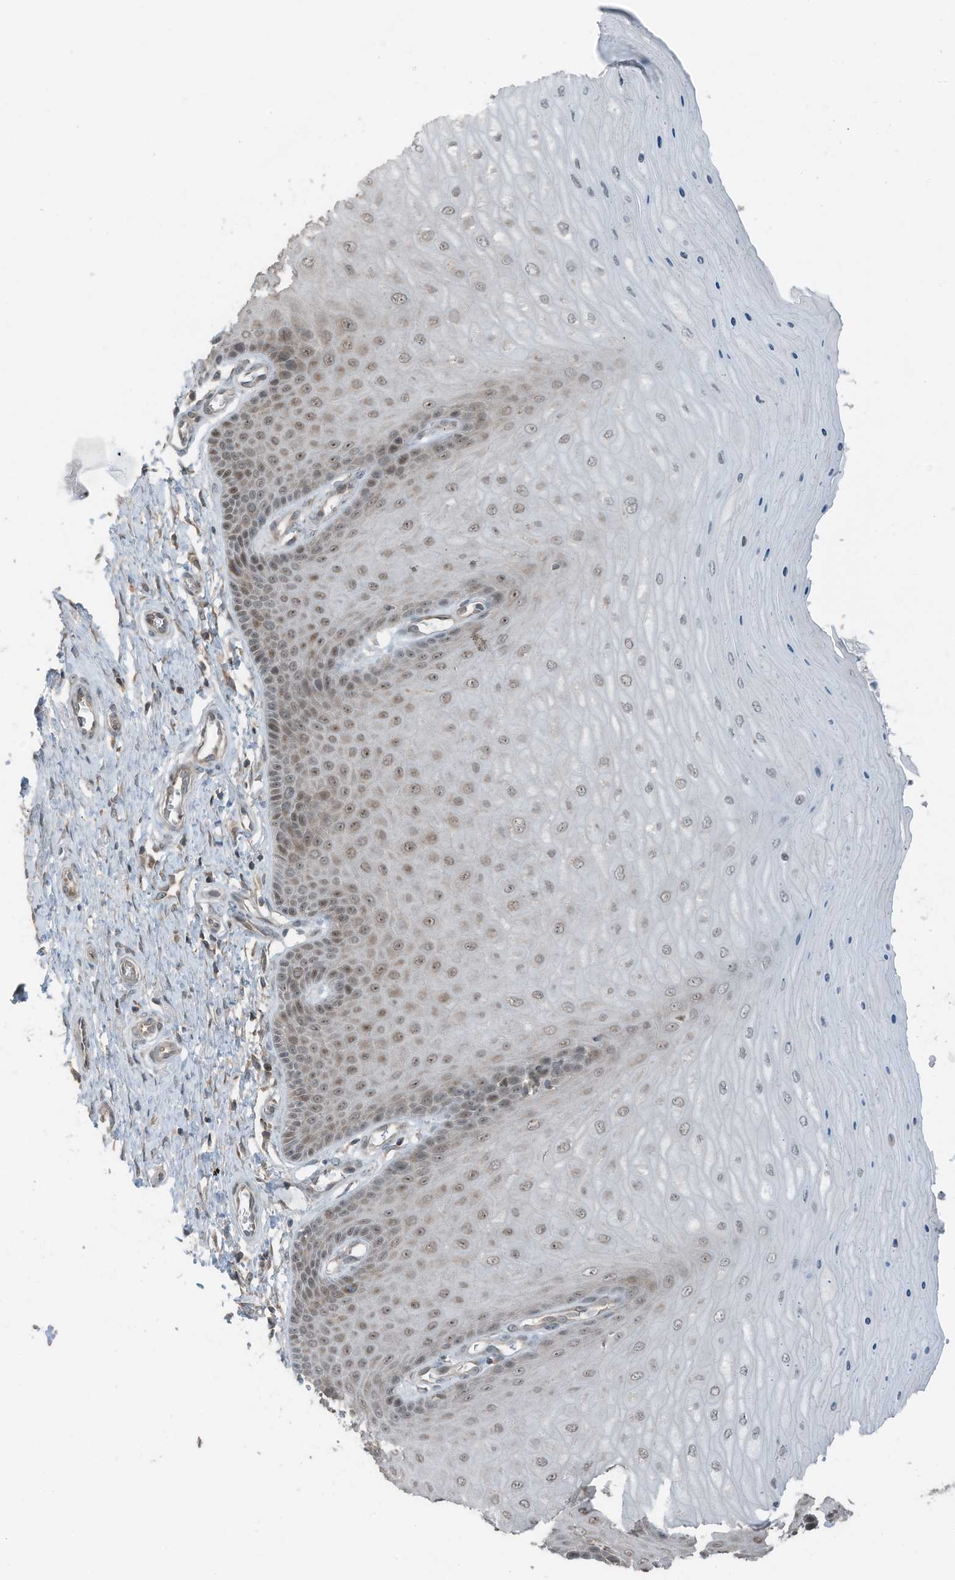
{"staining": {"intensity": "moderate", "quantity": "25%-75%", "location": "cytoplasmic/membranous,nuclear"}, "tissue": "cervix", "cell_type": "Glandular cells", "image_type": "normal", "snomed": [{"axis": "morphology", "description": "Normal tissue, NOS"}, {"axis": "topography", "description": "Cervix"}], "caption": "Immunohistochemical staining of benign human cervix demonstrates 25%-75% levels of moderate cytoplasmic/membranous,nuclear protein expression in approximately 25%-75% of glandular cells.", "gene": "TXNDC9", "patient": {"sex": "female", "age": 55}}